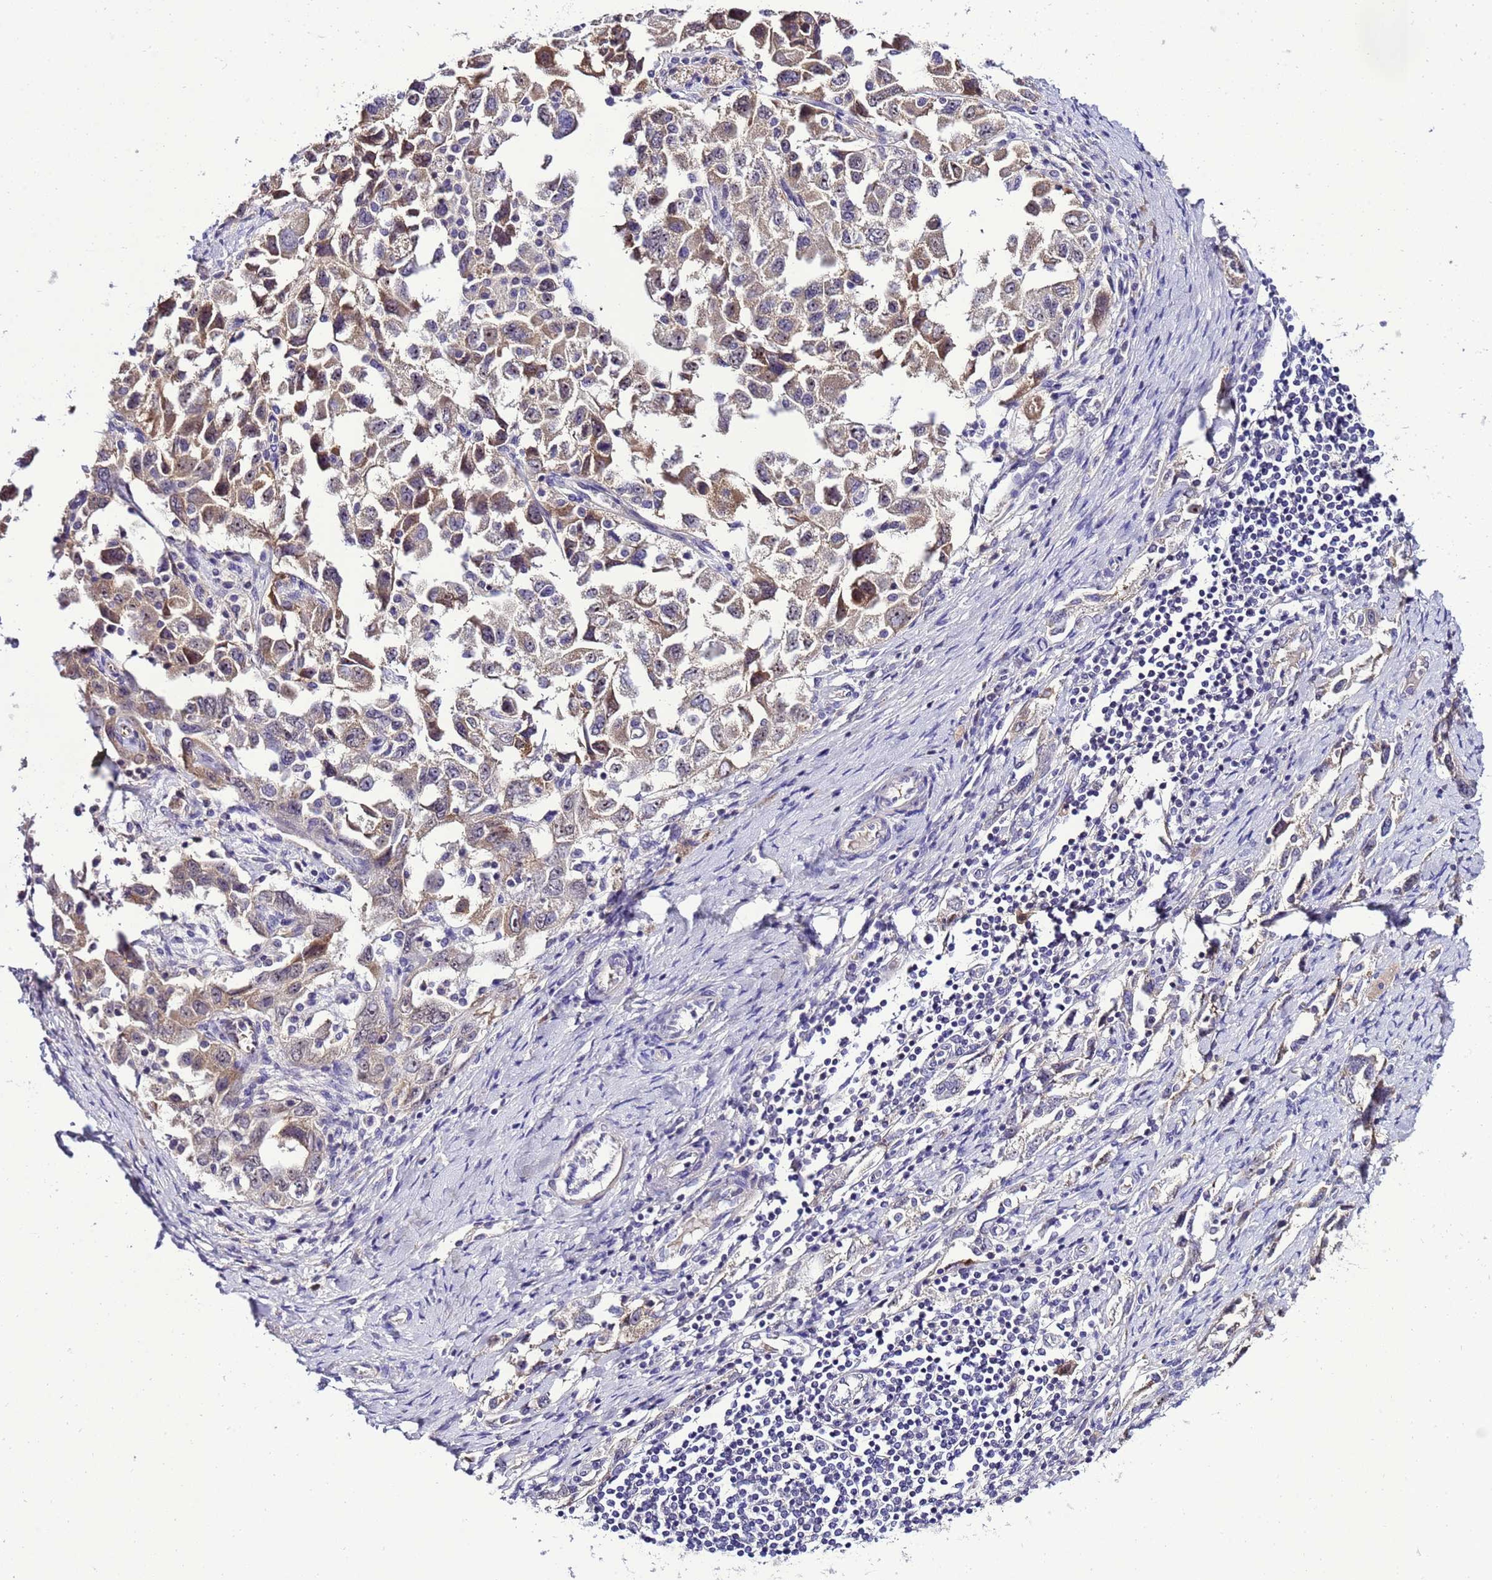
{"staining": {"intensity": "weak", "quantity": ">75%", "location": "cytoplasmic/membranous"}, "tissue": "ovarian cancer", "cell_type": "Tumor cells", "image_type": "cancer", "snomed": [{"axis": "morphology", "description": "Carcinoma, NOS"}, {"axis": "morphology", "description": "Cystadenocarcinoma, serous, NOS"}, {"axis": "topography", "description": "Ovary"}], "caption": "Serous cystadenocarcinoma (ovarian) was stained to show a protein in brown. There is low levels of weak cytoplasmic/membranous staining in approximately >75% of tumor cells. Using DAB (3,3'-diaminobenzidine) (brown) and hematoxylin (blue) stains, captured at high magnification using brightfield microscopy.", "gene": "C19orf47", "patient": {"sex": "female", "age": 69}}